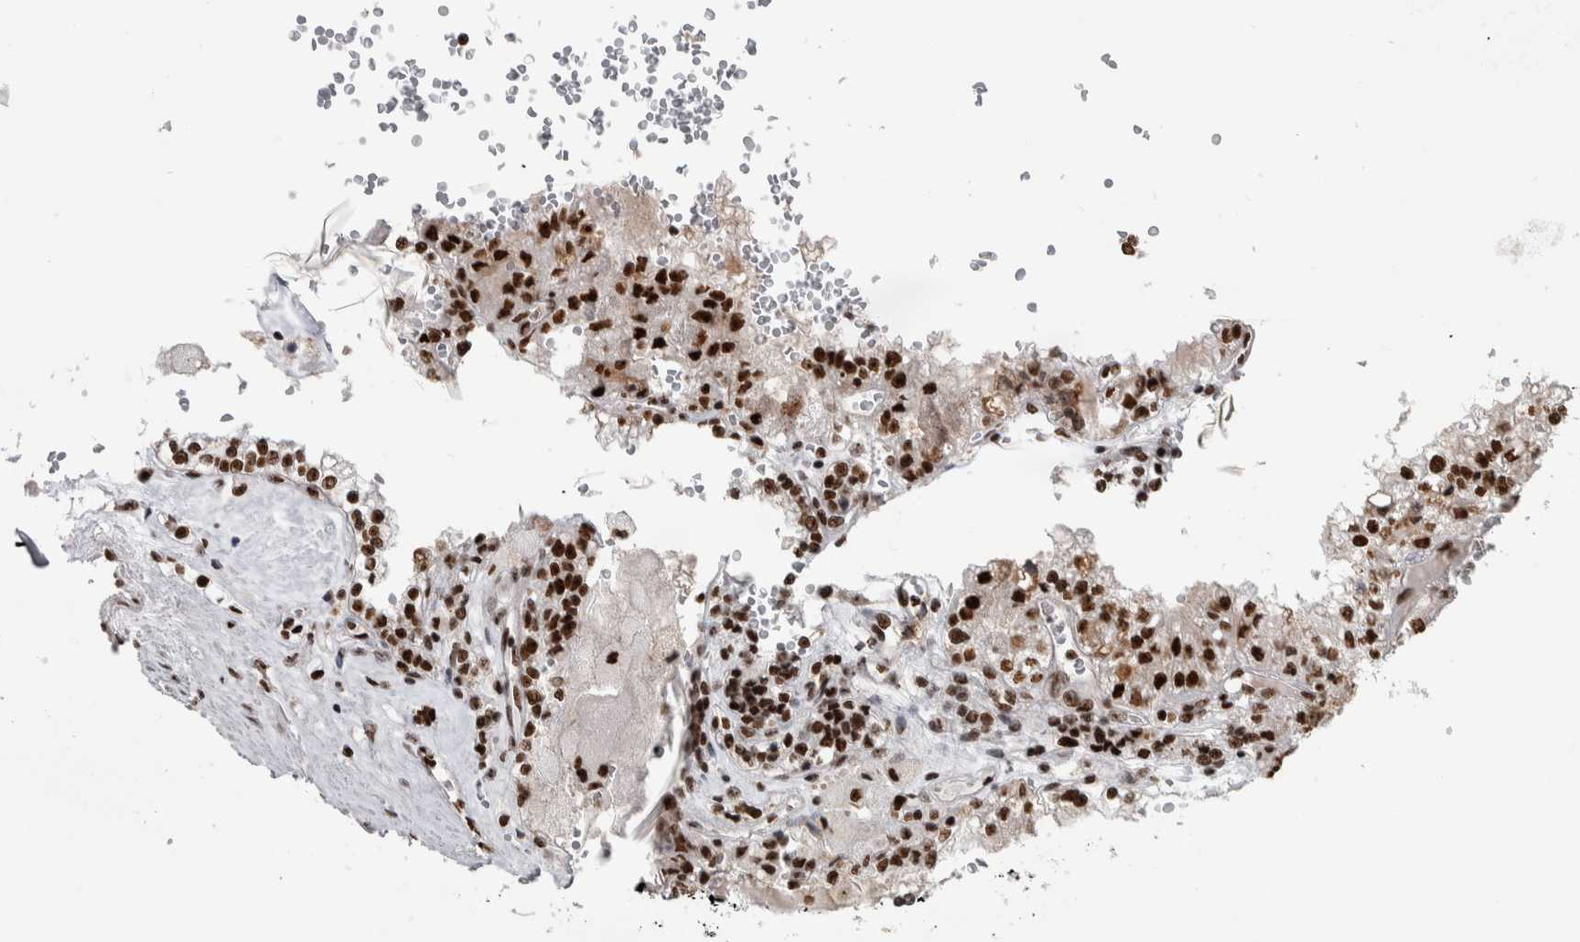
{"staining": {"intensity": "strong", "quantity": ">75%", "location": "nuclear"}, "tissue": "renal cancer", "cell_type": "Tumor cells", "image_type": "cancer", "snomed": [{"axis": "morphology", "description": "Adenocarcinoma, NOS"}, {"axis": "topography", "description": "Kidney"}], "caption": "DAB (3,3'-diaminobenzidine) immunohistochemical staining of human renal cancer (adenocarcinoma) shows strong nuclear protein staining in approximately >75% of tumor cells. (DAB (3,3'-diaminobenzidine) IHC with brightfield microscopy, high magnification).", "gene": "NCL", "patient": {"sex": "female", "age": 56}}